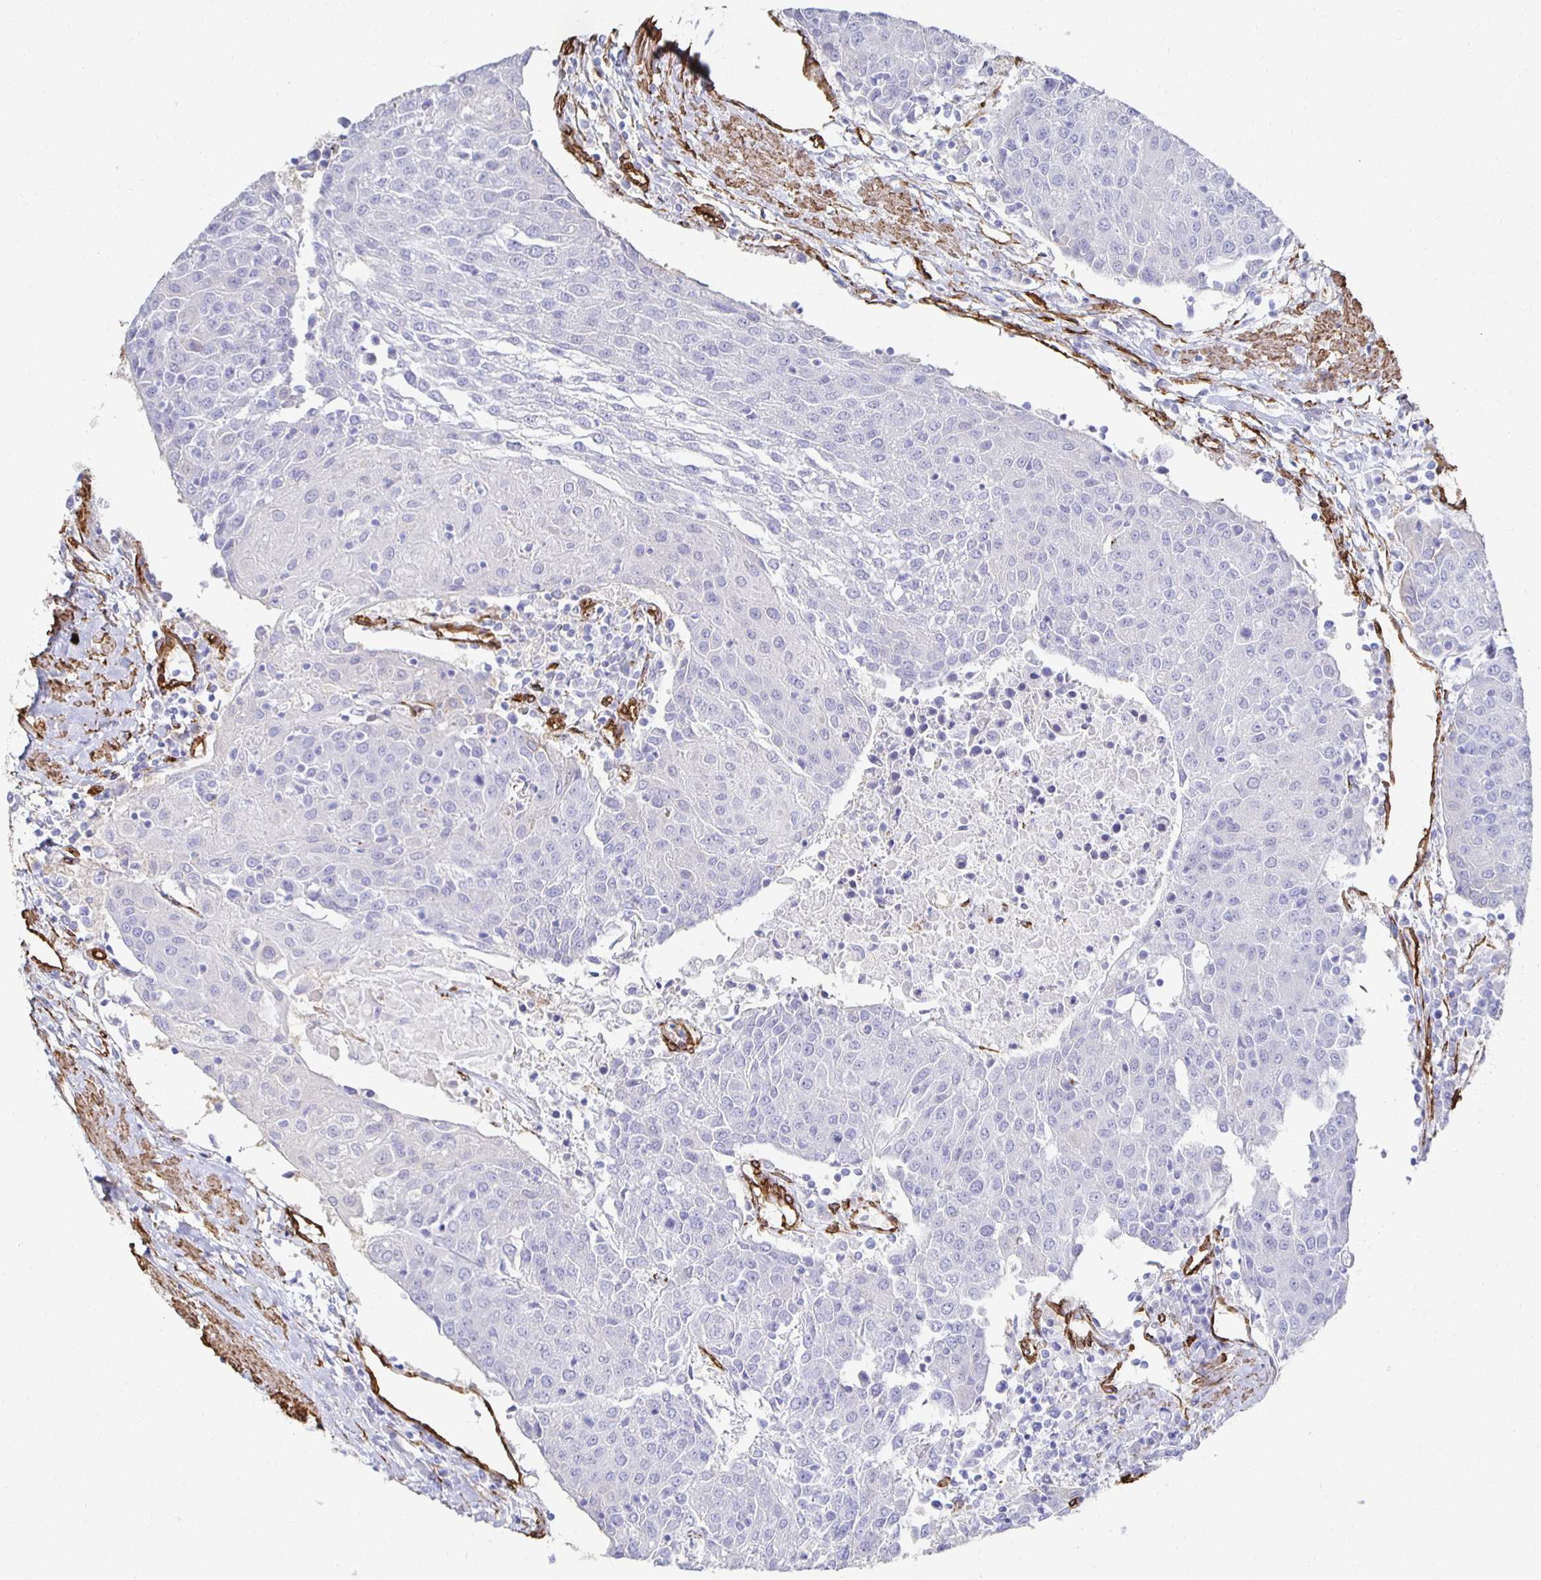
{"staining": {"intensity": "negative", "quantity": "none", "location": "none"}, "tissue": "urothelial cancer", "cell_type": "Tumor cells", "image_type": "cancer", "snomed": [{"axis": "morphology", "description": "Urothelial carcinoma, High grade"}, {"axis": "topography", "description": "Urinary bladder"}], "caption": "Immunohistochemistry image of human urothelial cancer stained for a protein (brown), which demonstrates no expression in tumor cells.", "gene": "VIPR2", "patient": {"sex": "female", "age": 85}}